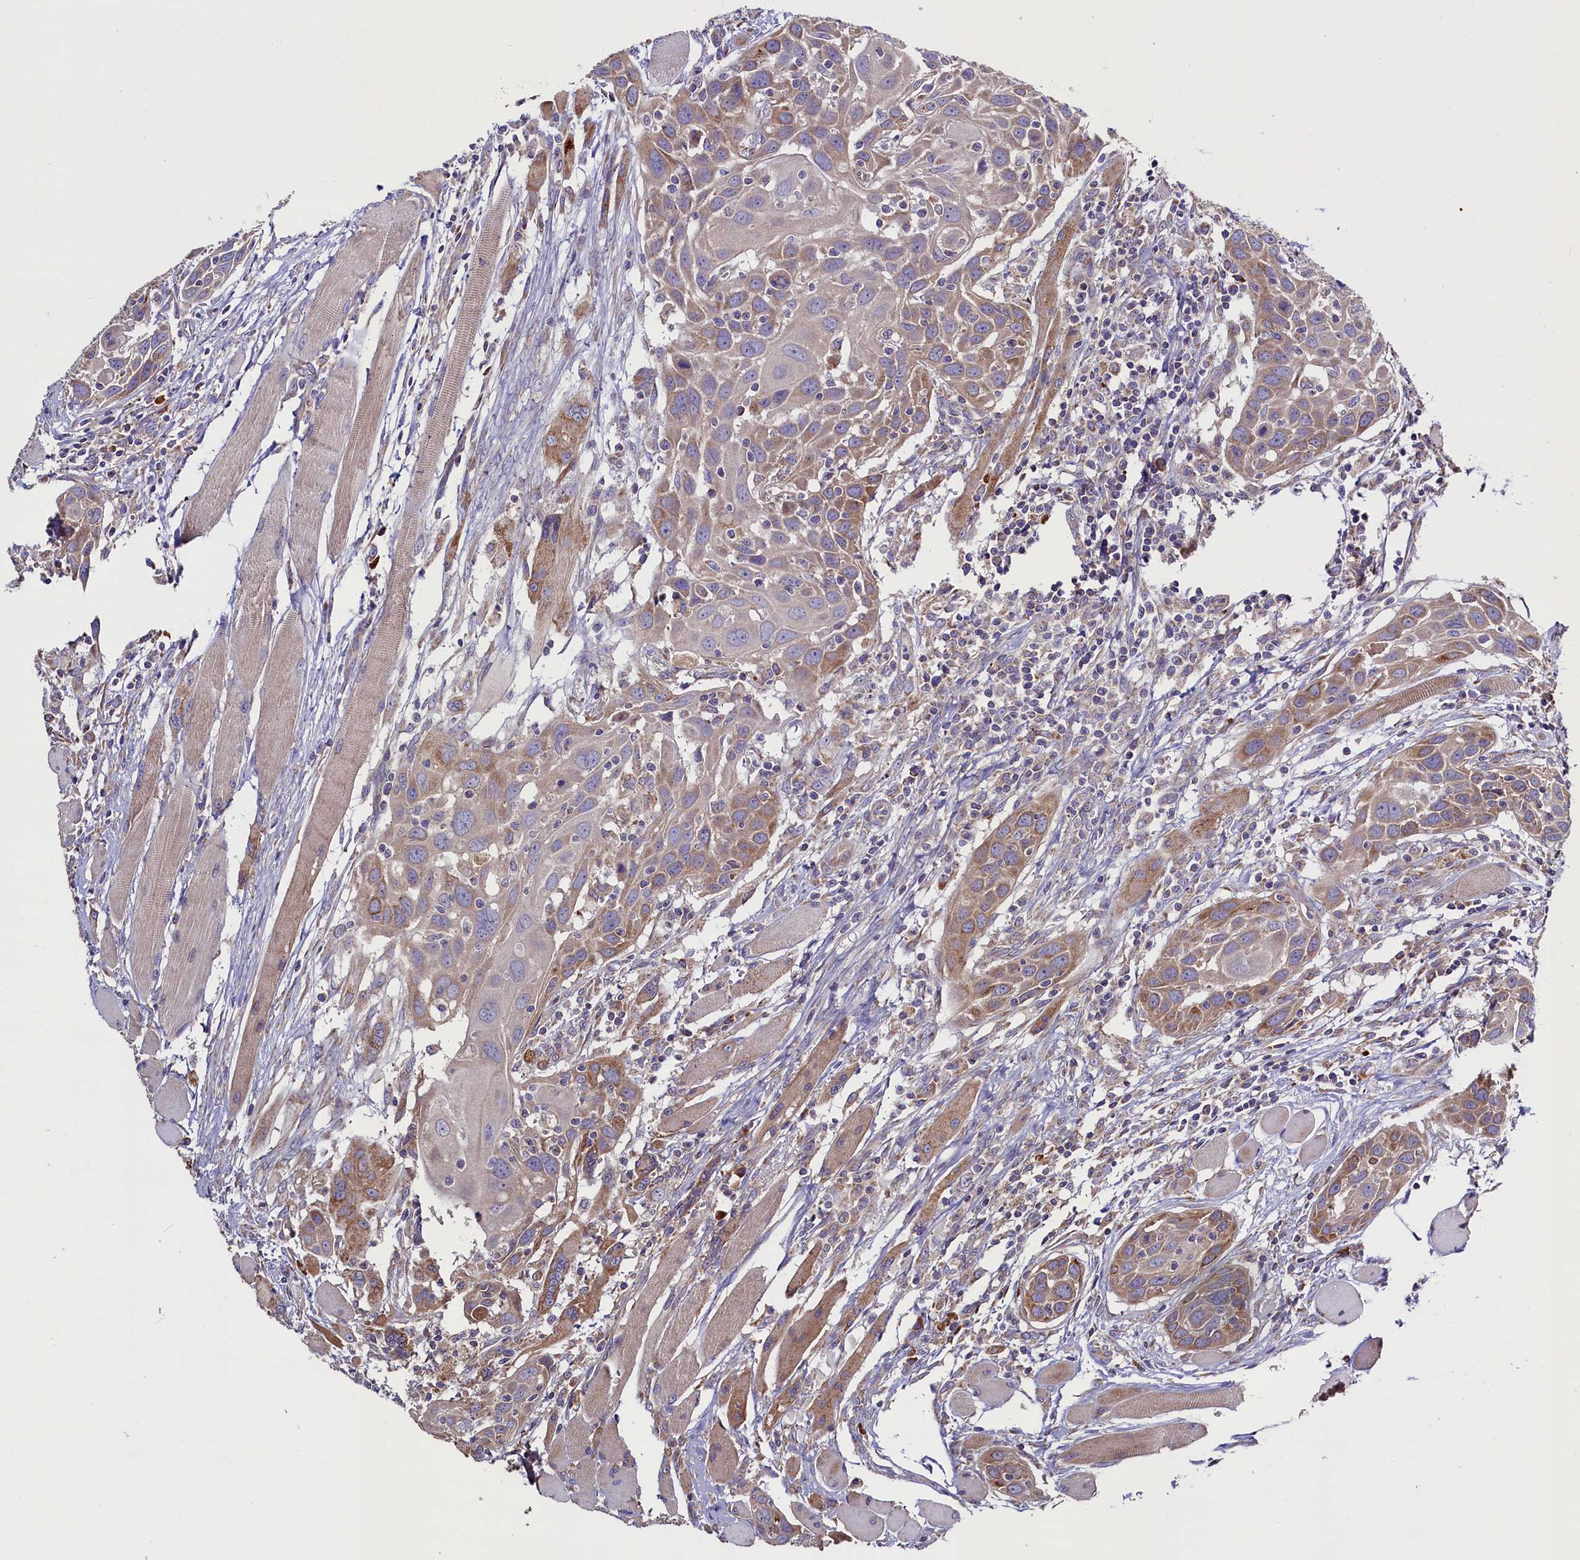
{"staining": {"intensity": "moderate", "quantity": ">75%", "location": "cytoplasmic/membranous"}, "tissue": "head and neck cancer", "cell_type": "Tumor cells", "image_type": "cancer", "snomed": [{"axis": "morphology", "description": "Squamous cell carcinoma, NOS"}, {"axis": "topography", "description": "Oral tissue"}, {"axis": "topography", "description": "Head-Neck"}], "caption": "This is an image of immunohistochemistry staining of head and neck cancer, which shows moderate staining in the cytoplasmic/membranous of tumor cells.", "gene": "ZSWIM1", "patient": {"sex": "female", "age": 50}}